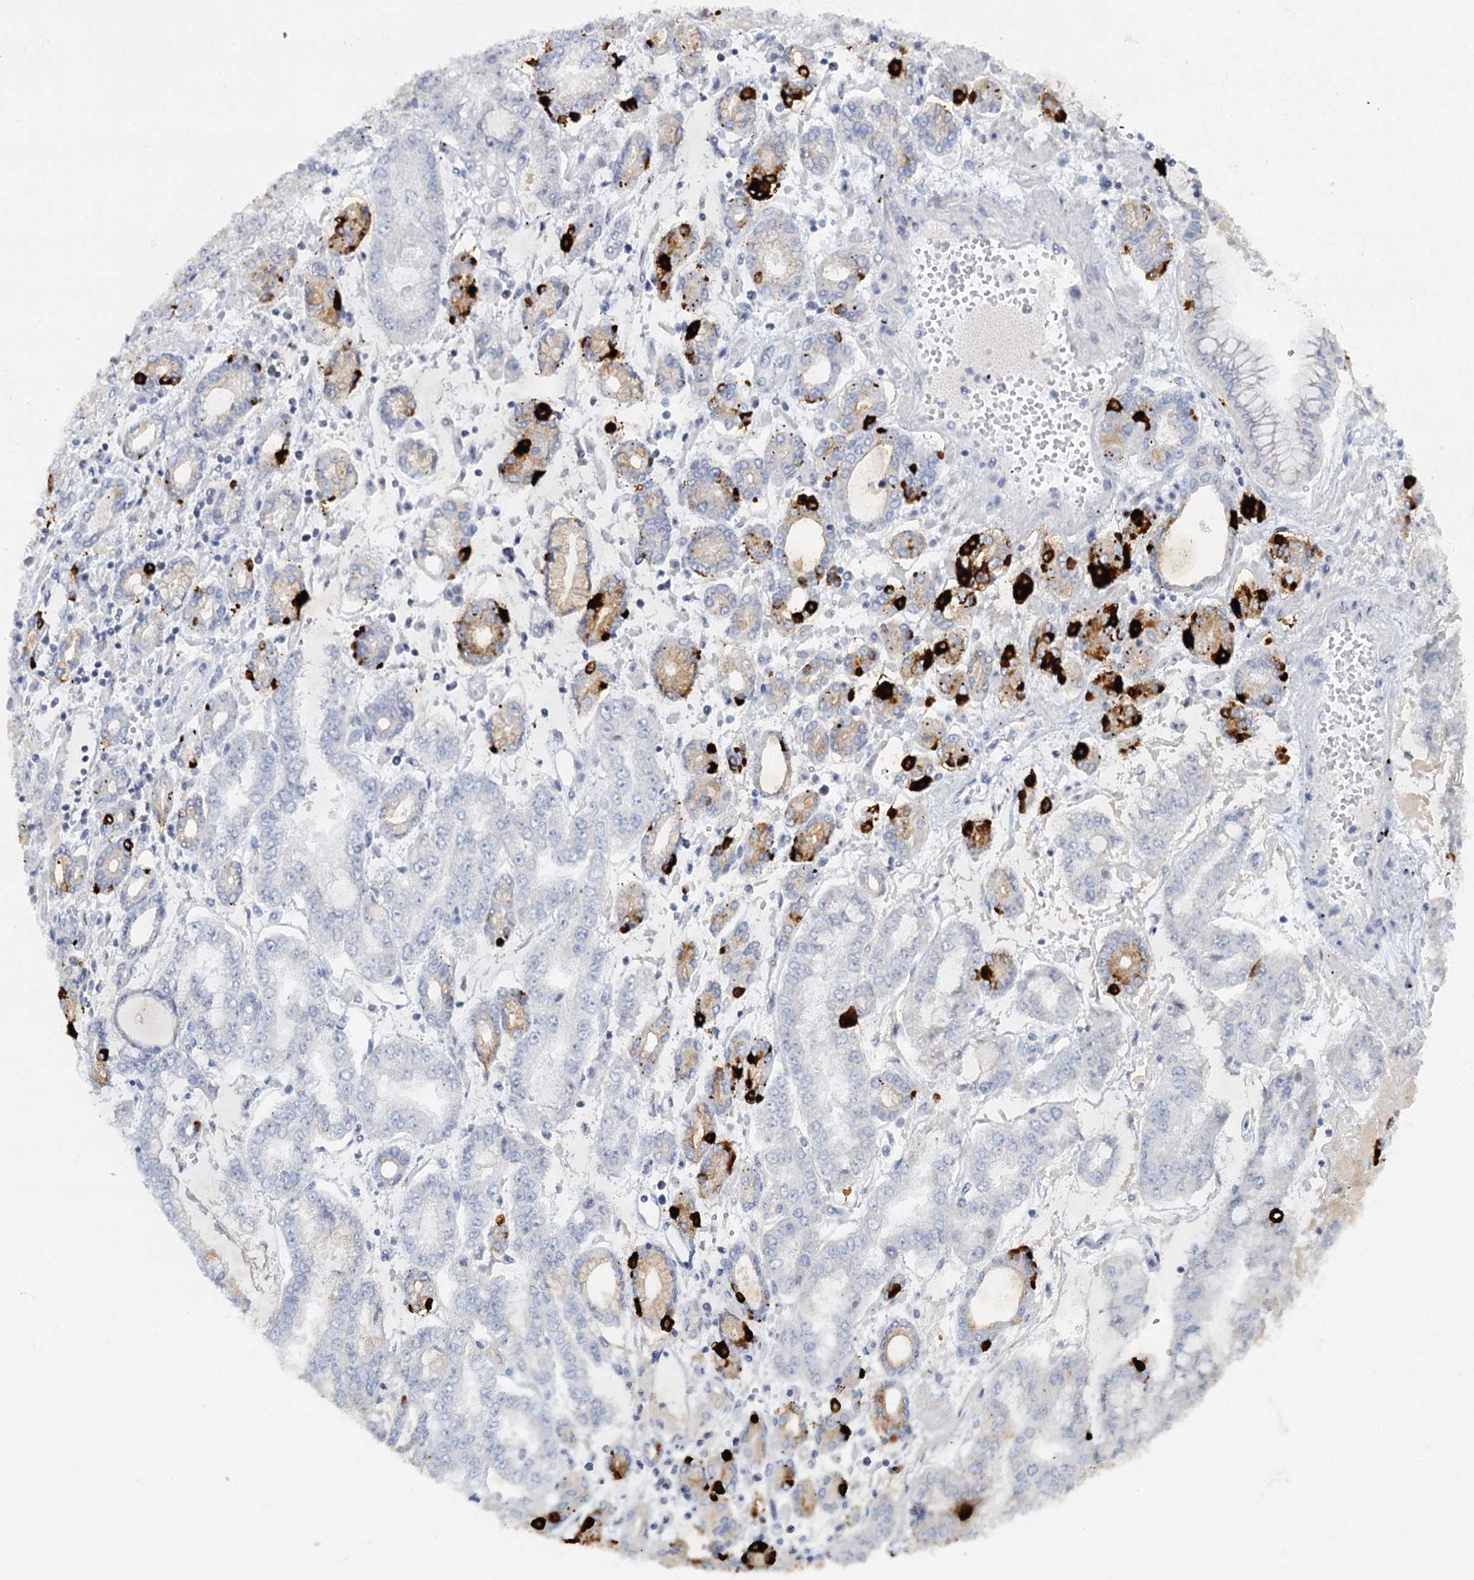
{"staining": {"intensity": "negative", "quantity": "none", "location": "none"}, "tissue": "stomach cancer", "cell_type": "Tumor cells", "image_type": "cancer", "snomed": [{"axis": "morphology", "description": "Adenocarcinoma, NOS"}, {"axis": "topography", "description": "Stomach"}], "caption": "Photomicrograph shows no significant protein expression in tumor cells of adenocarcinoma (stomach). The staining was performed using DAB to visualize the protein expression in brown, while the nuclei were stained in blue with hematoxylin (Magnification: 20x).", "gene": "CHGA", "patient": {"sex": "male", "age": 76}}